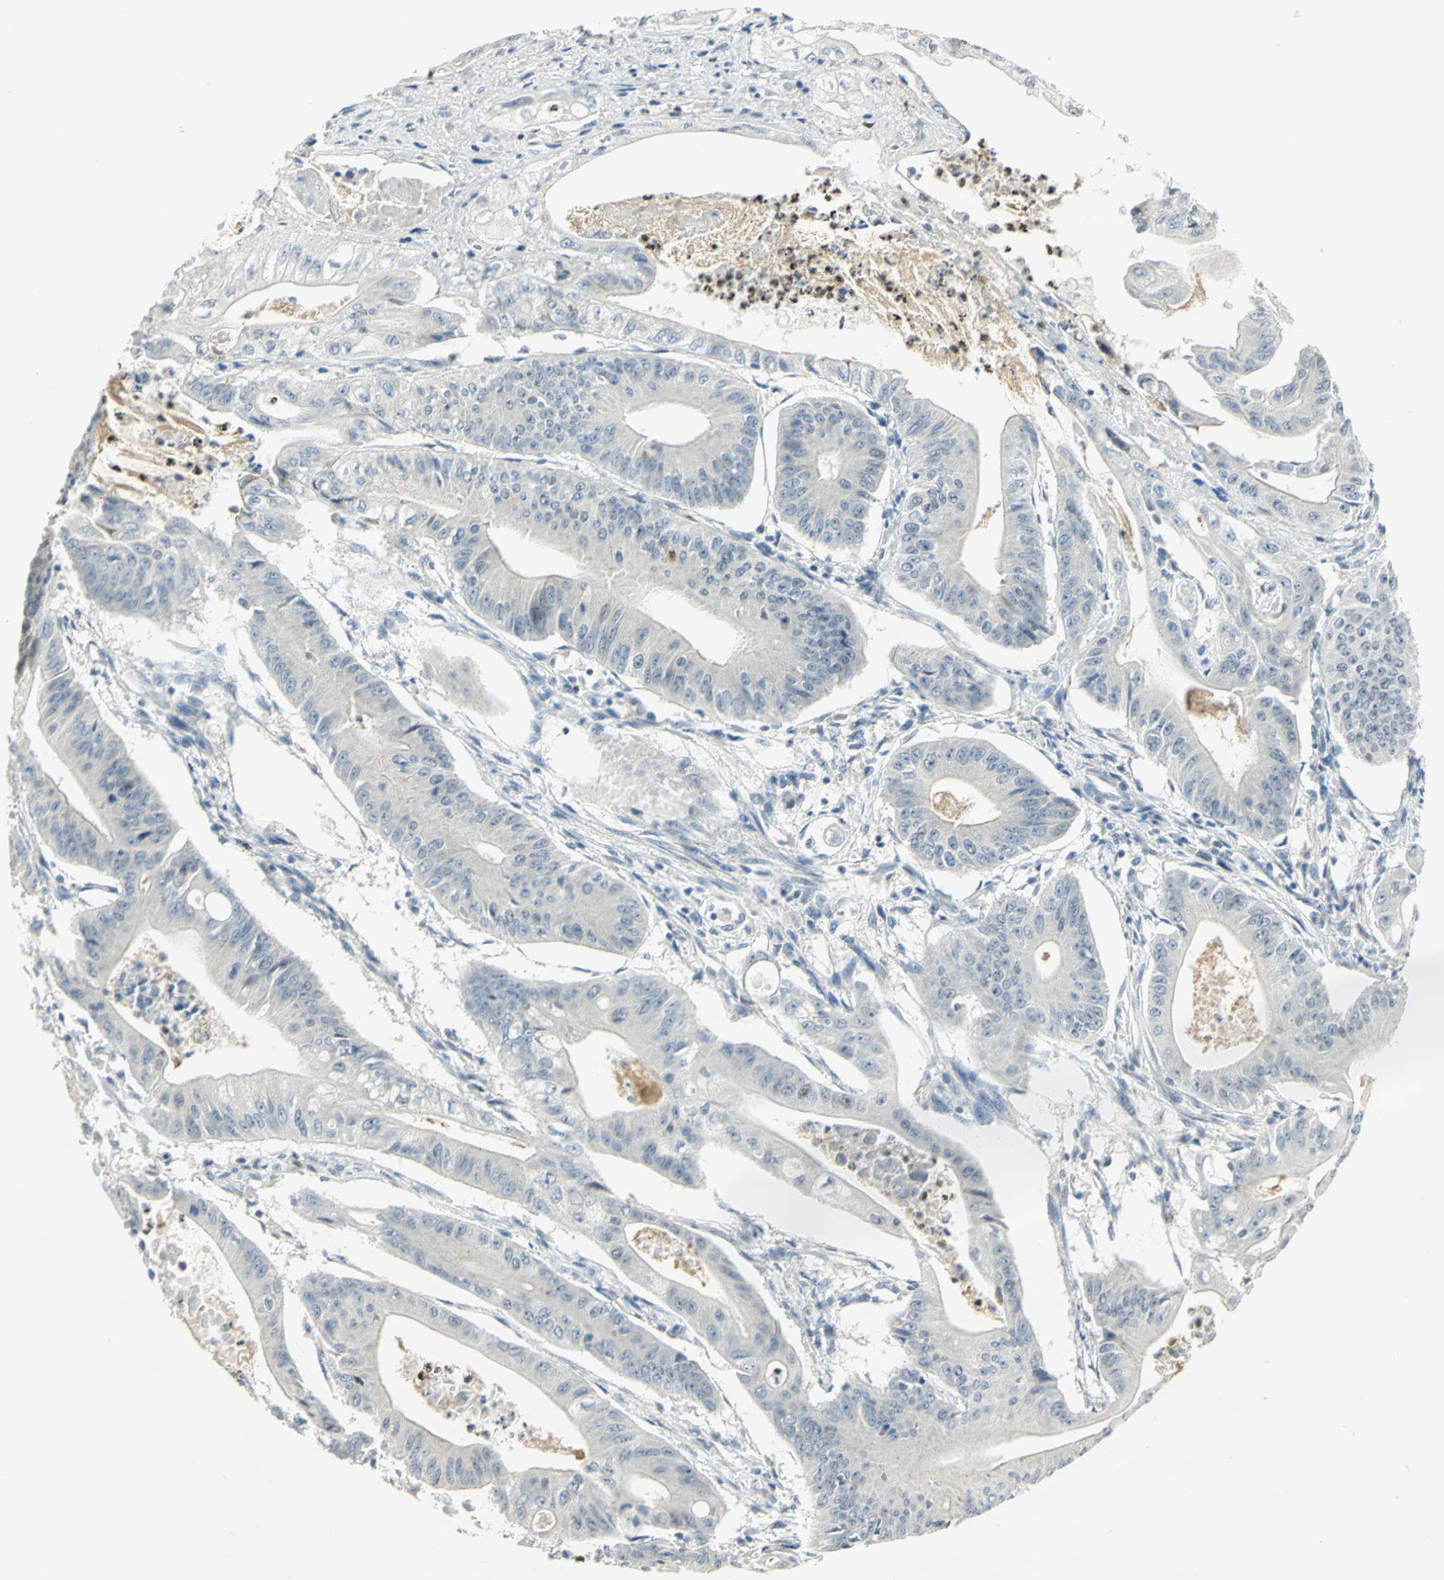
{"staining": {"intensity": "negative", "quantity": "none", "location": "none"}, "tissue": "pancreatic cancer", "cell_type": "Tumor cells", "image_type": "cancer", "snomed": [{"axis": "morphology", "description": "Normal tissue, NOS"}, {"axis": "topography", "description": "Lymph node"}], "caption": "The immunohistochemistry (IHC) micrograph has no significant expression in tumor cells of pancreatic cancer tissue.", "gene": "BCL6", "patient": {"sex": "male", "age": 62}}